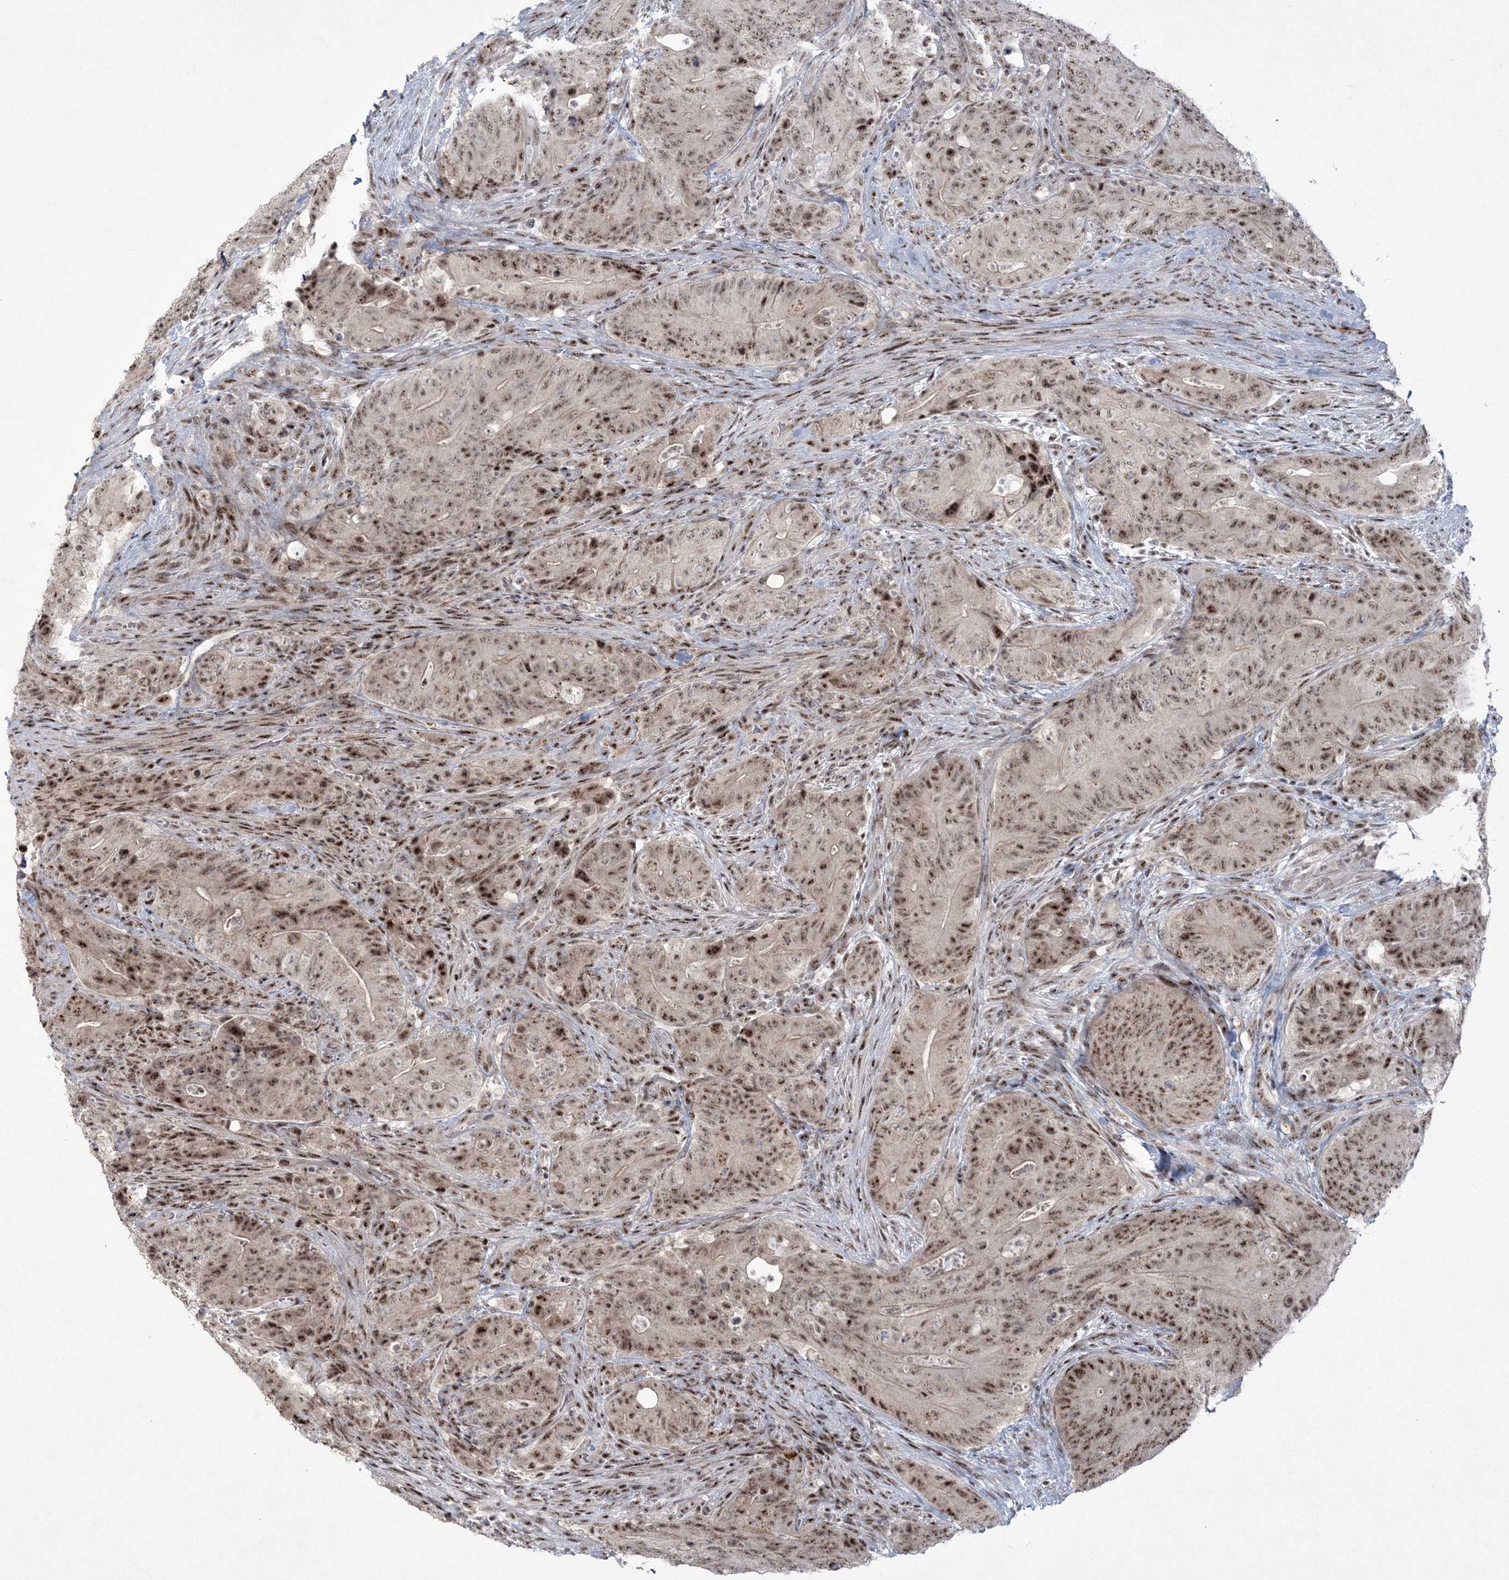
{"staining": {"intensity": "moderate", "quantity": ">75%", "location": "nuclear"}, "tissue": "colorectal cancer", "cell_type": "Tumor cells", "image_type": "cancer", "snomed": [{"axis": "morphology", "description": "Normal tissue, NOS"}, {"axis": "topography", "description": "Colon"}], "caption": "Immunohistochemistry (IHC) photomicrograph of human colorectal cancer stained for a protein (brown), which exhibits medium levels of moderate nuclear staining in about >75% of tumor cells.", "gene": "KDM6B", "patient": {"sex": "female", "age": 82}}